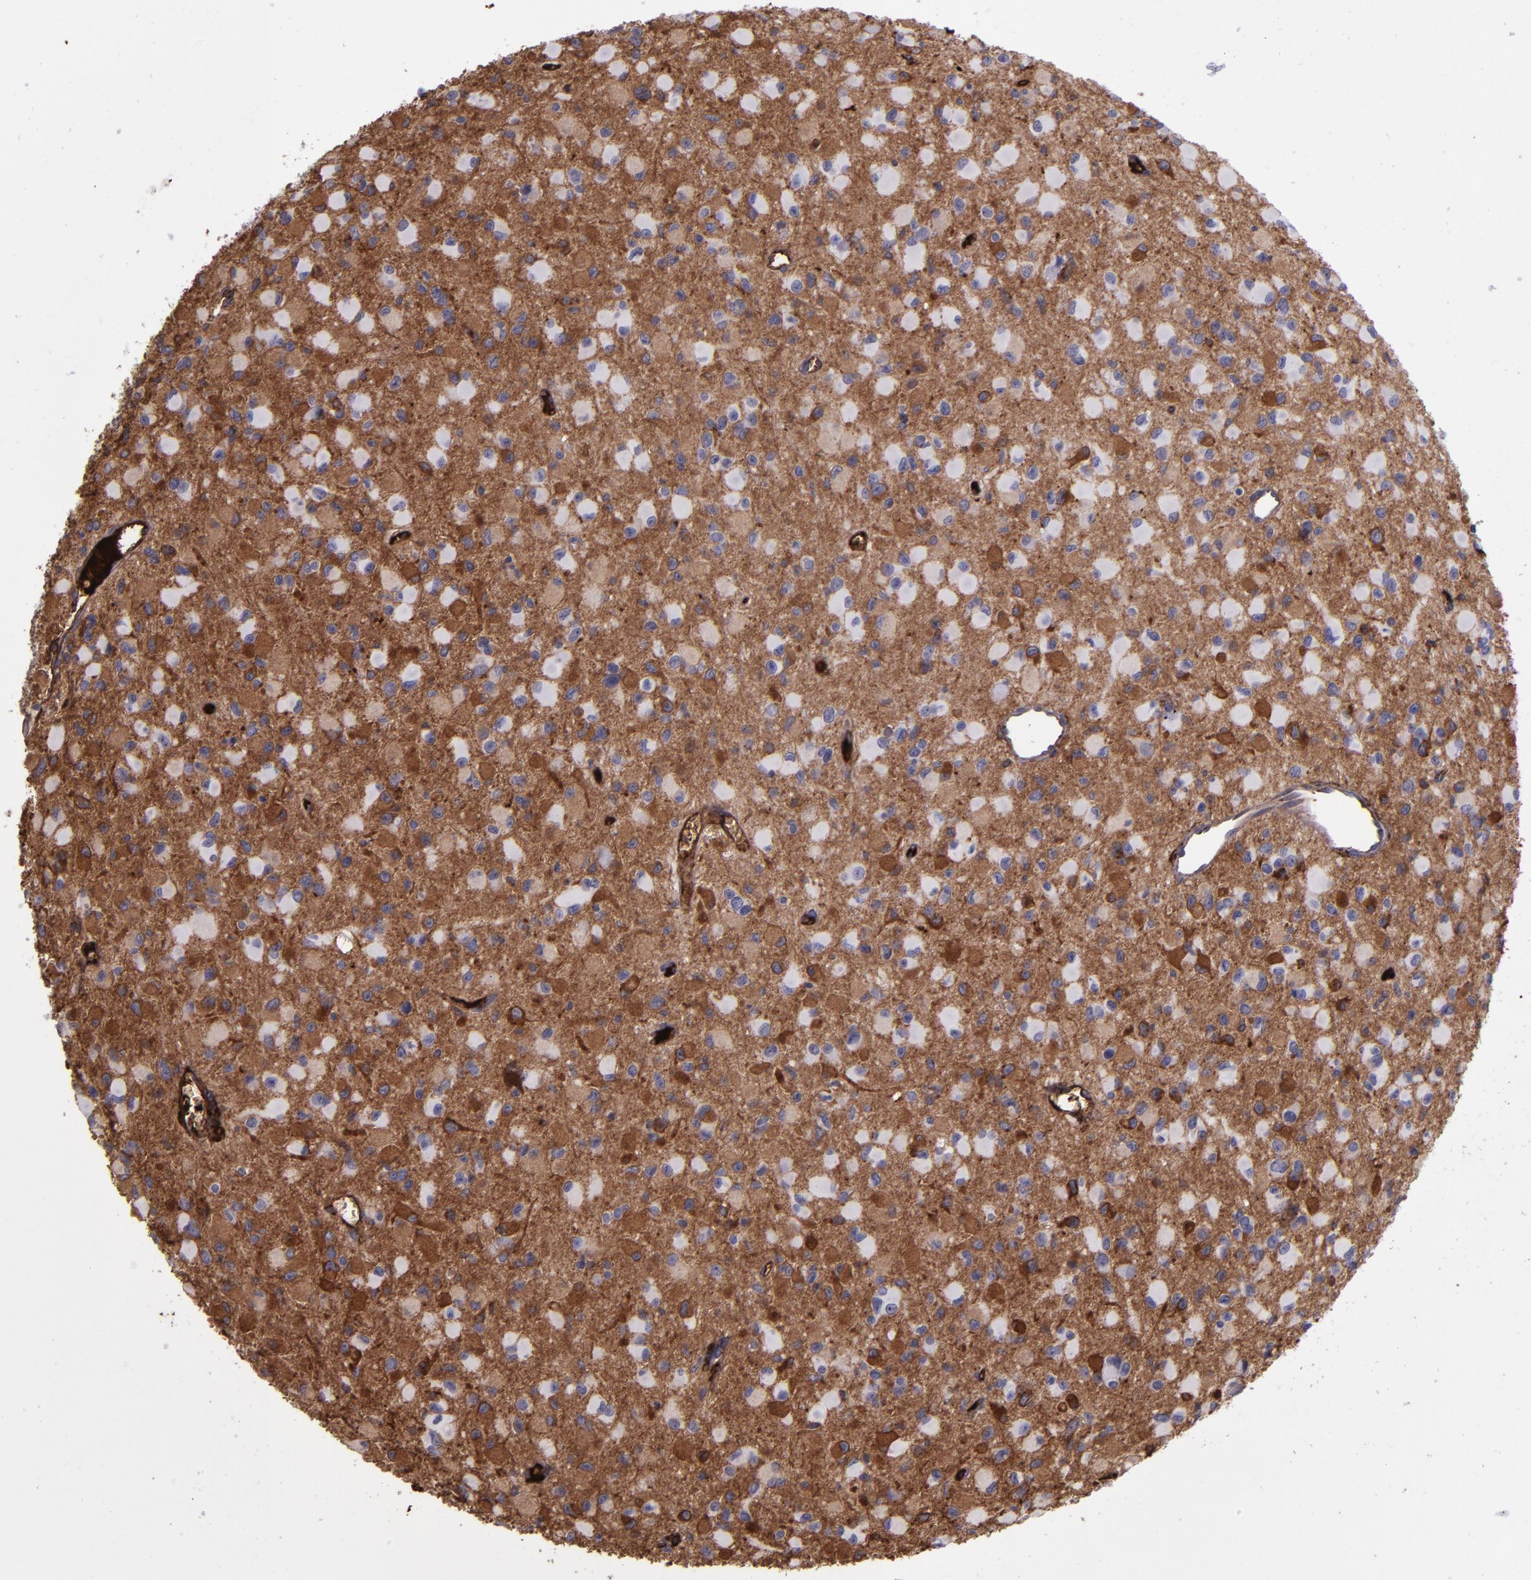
{"staining": {"intensity": "weak", "quantity": "<25%", "location": "cytoplasmic/membranous"}, "tissue": "glioma", "cell_type": "Tumor cells", "image_type": "cancer", "snomed": [{"axis": "morphology", "description": "Glioma, malignant, Low grade"}, {"axis": "topography", "description": "Brain"}], "caption": "Immunohistochemistry photomicrograph of neoplastic tissue: human glioma stained with DAB (3,3'-diaminobenzidine) demonstrates no significant protein expression in tumor cells.", "gene": "A2M", "patient": {"sex": "male", "age": 42}}